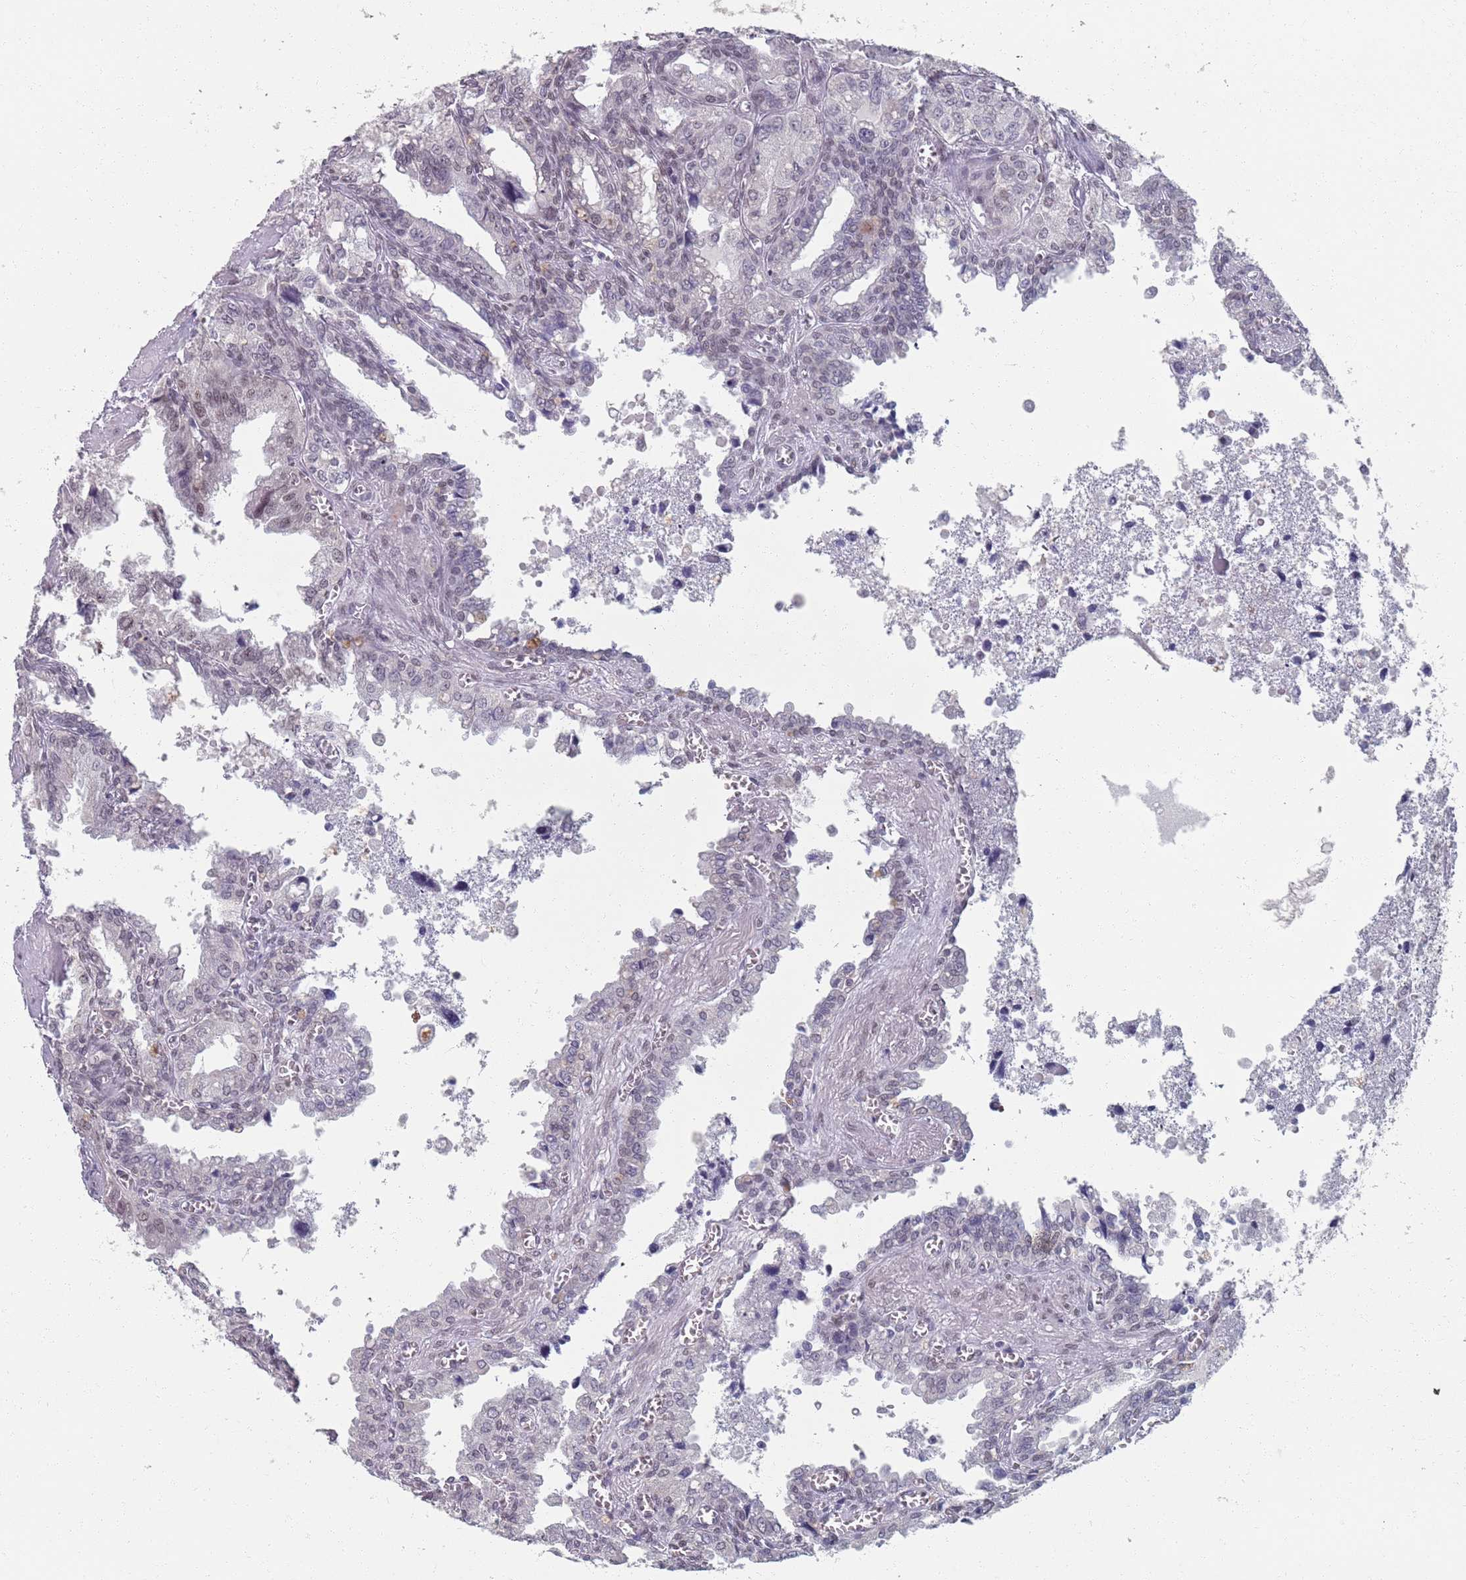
{"staining": {"intensity": "weak", "quantity": "25%-75%", "location": "nuclear"}, "tissue": "seminal vesicle", "cell_type": "Glandular cells", "image_type": "normal", "snomed": [{"axis": "morphology", "description": "Normal tissue, NOS"}, {"axis": "topography", "description": "Seminal veicle"}], "caption": "High-power microscopy captured an immunohistochemistry (IHC) photomicrograph of normal seminal vesicle, revealing weak nuclear positivity in about 25%-75% of glandular cells.", "gene": "SAMD1", "patient": {"sex": "male", "age": 67}}